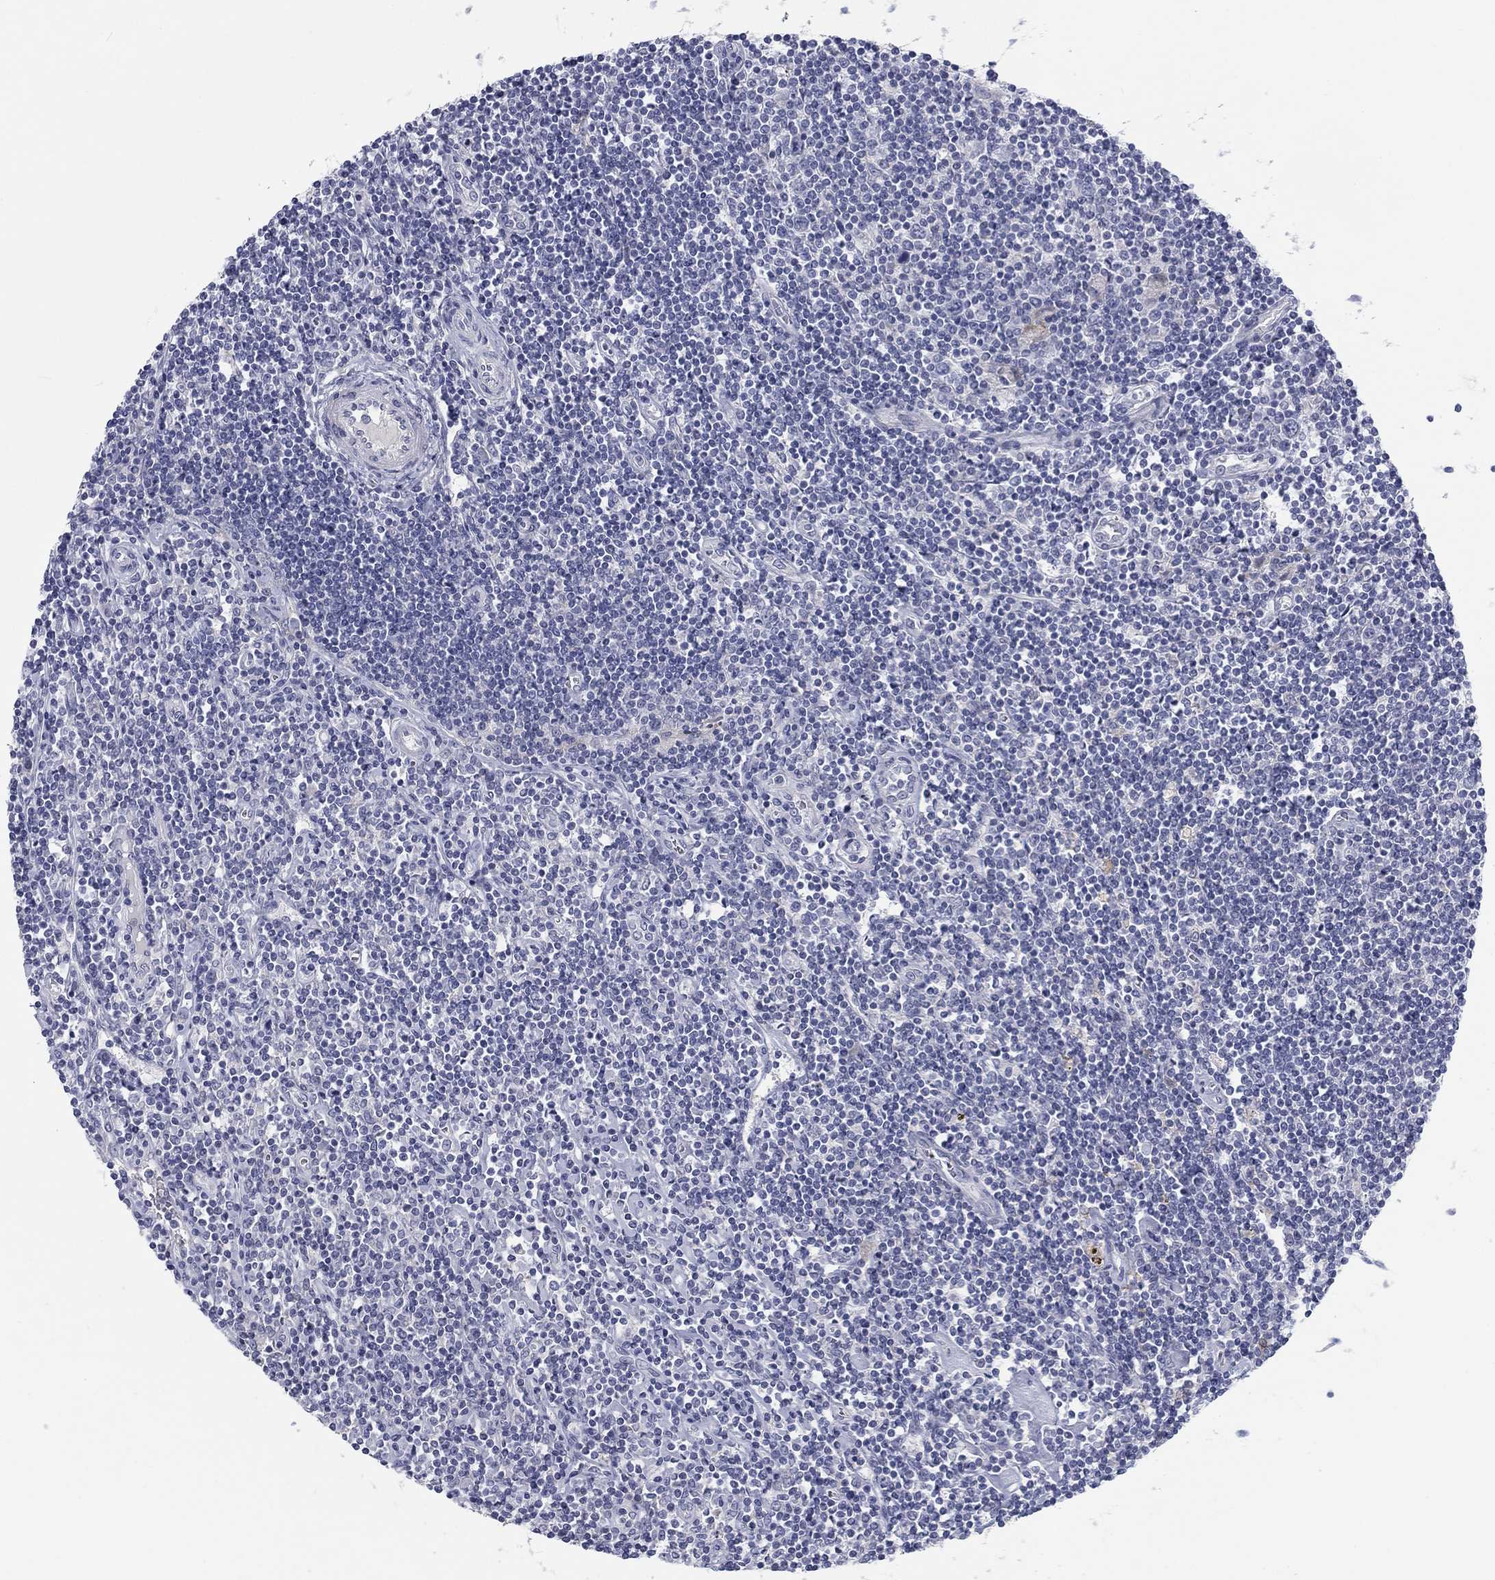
{"staining": {"intensity": "negative", "quantity": "none", "location": "none"}, "tissue": "lymphoma", "cell_type": "Tumor cells", "image_type": "cancer", "snomed": [{"axis": "morphology", "description": "Hodgkin's disease, NOS"}, {"axis": "topography", "description": "Lymph node"}], "caption": "Immunohistochemistry (IHC) image of human lymphoma stained for a protein (brown), which reveals no expression in tumor cells.", "gene": "CALB1", "patient": {"sex": "male", "age": 40}}